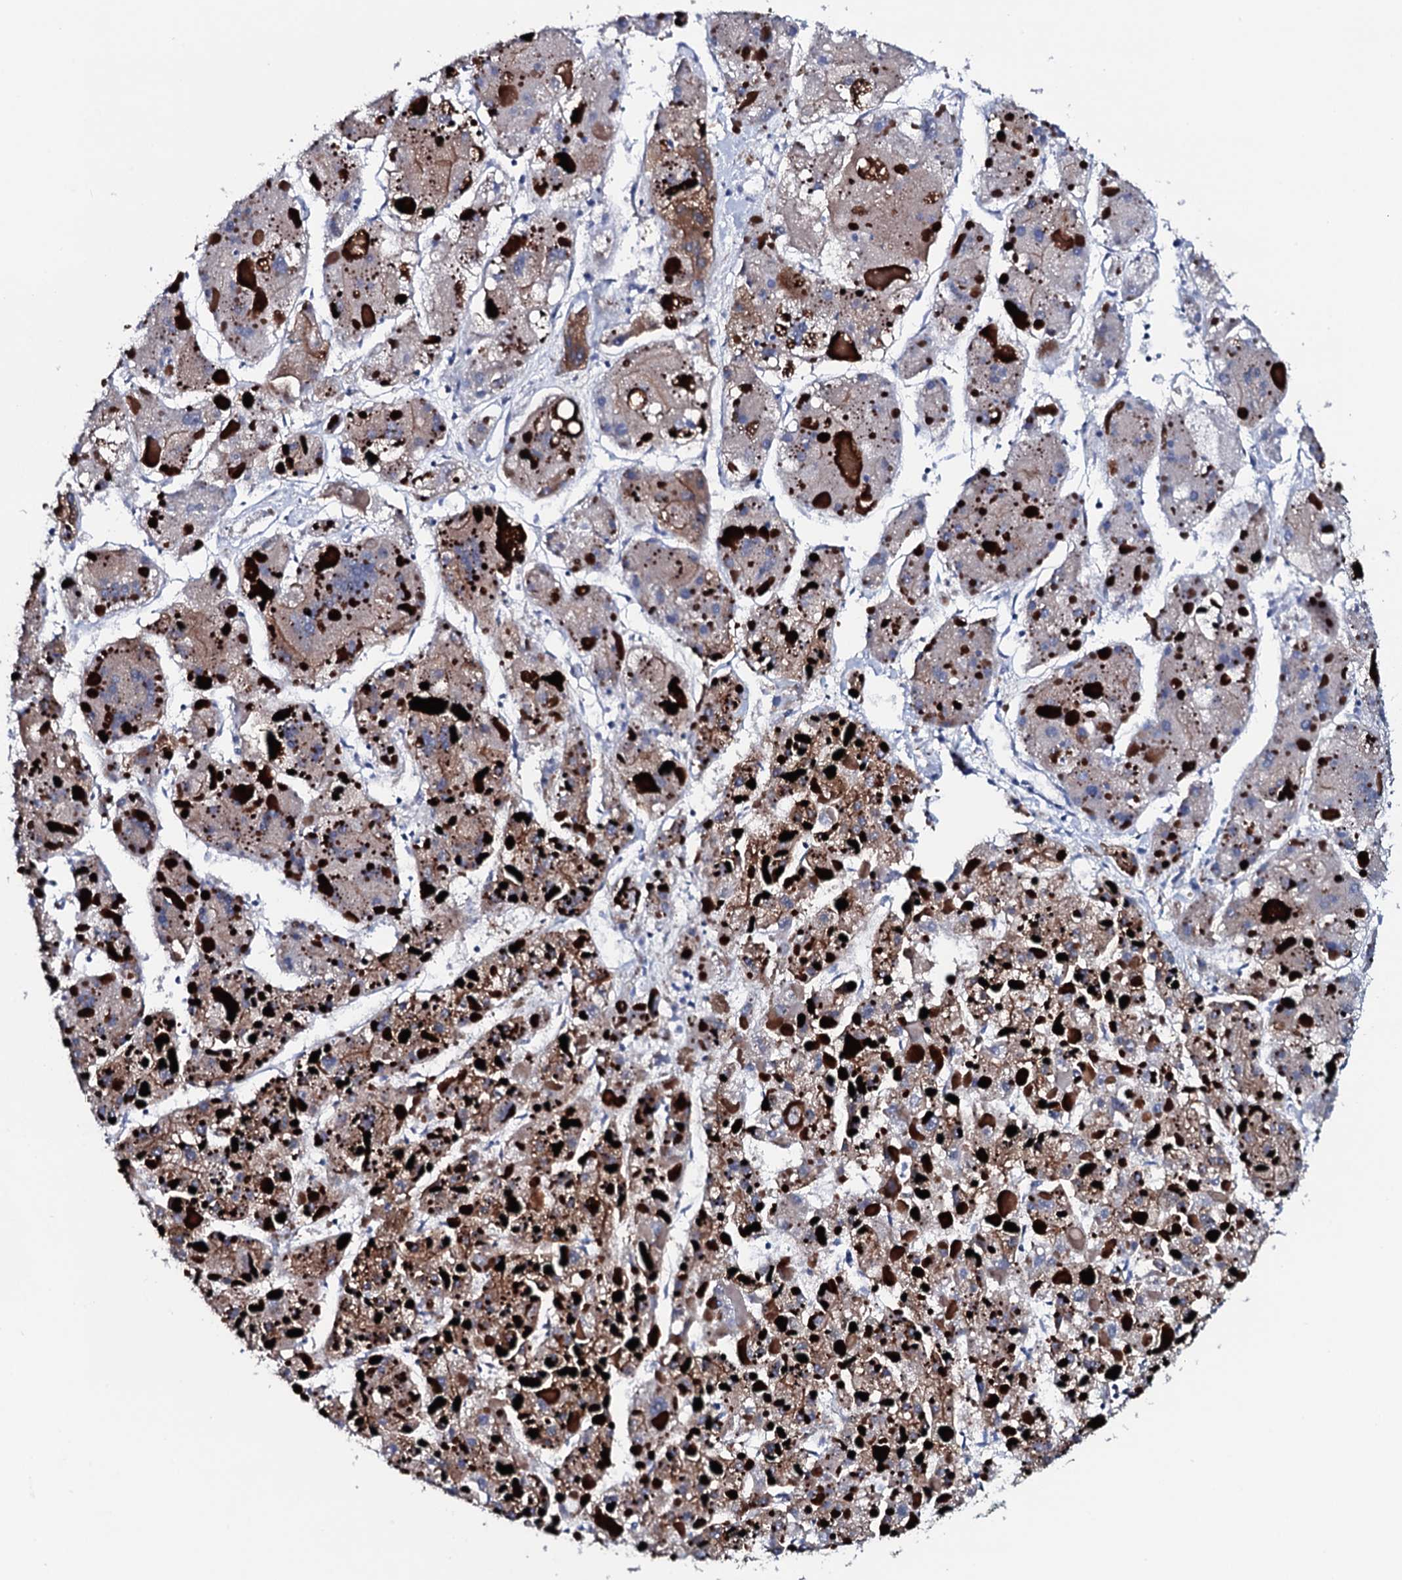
{"staining": {"intensity": "moderate", "quantity": "25%-75%", "location": "cytoplasmic/membranous"}, "tissue": "liver cancer", "cell_type": "Tumor cells", "image_type": "cancer", "snomed": [{"axis": "morphology", "description": "Carcinoma, Hepatocellular, NOS"}, {"axis": "topography", "description": "Liver"}], "caption": "A brown stain highlights moderate cytoplasmic/membranous expression of a protein in human liver cancer (hepatocellular carcinoma) tumor cells. (DAB (3,3'-diaminobenzidine) IHC, brown staining for protein, blue staining for nuclei).", "gene": "GYS2", "patient": {"sex": "female", "age": 73}}